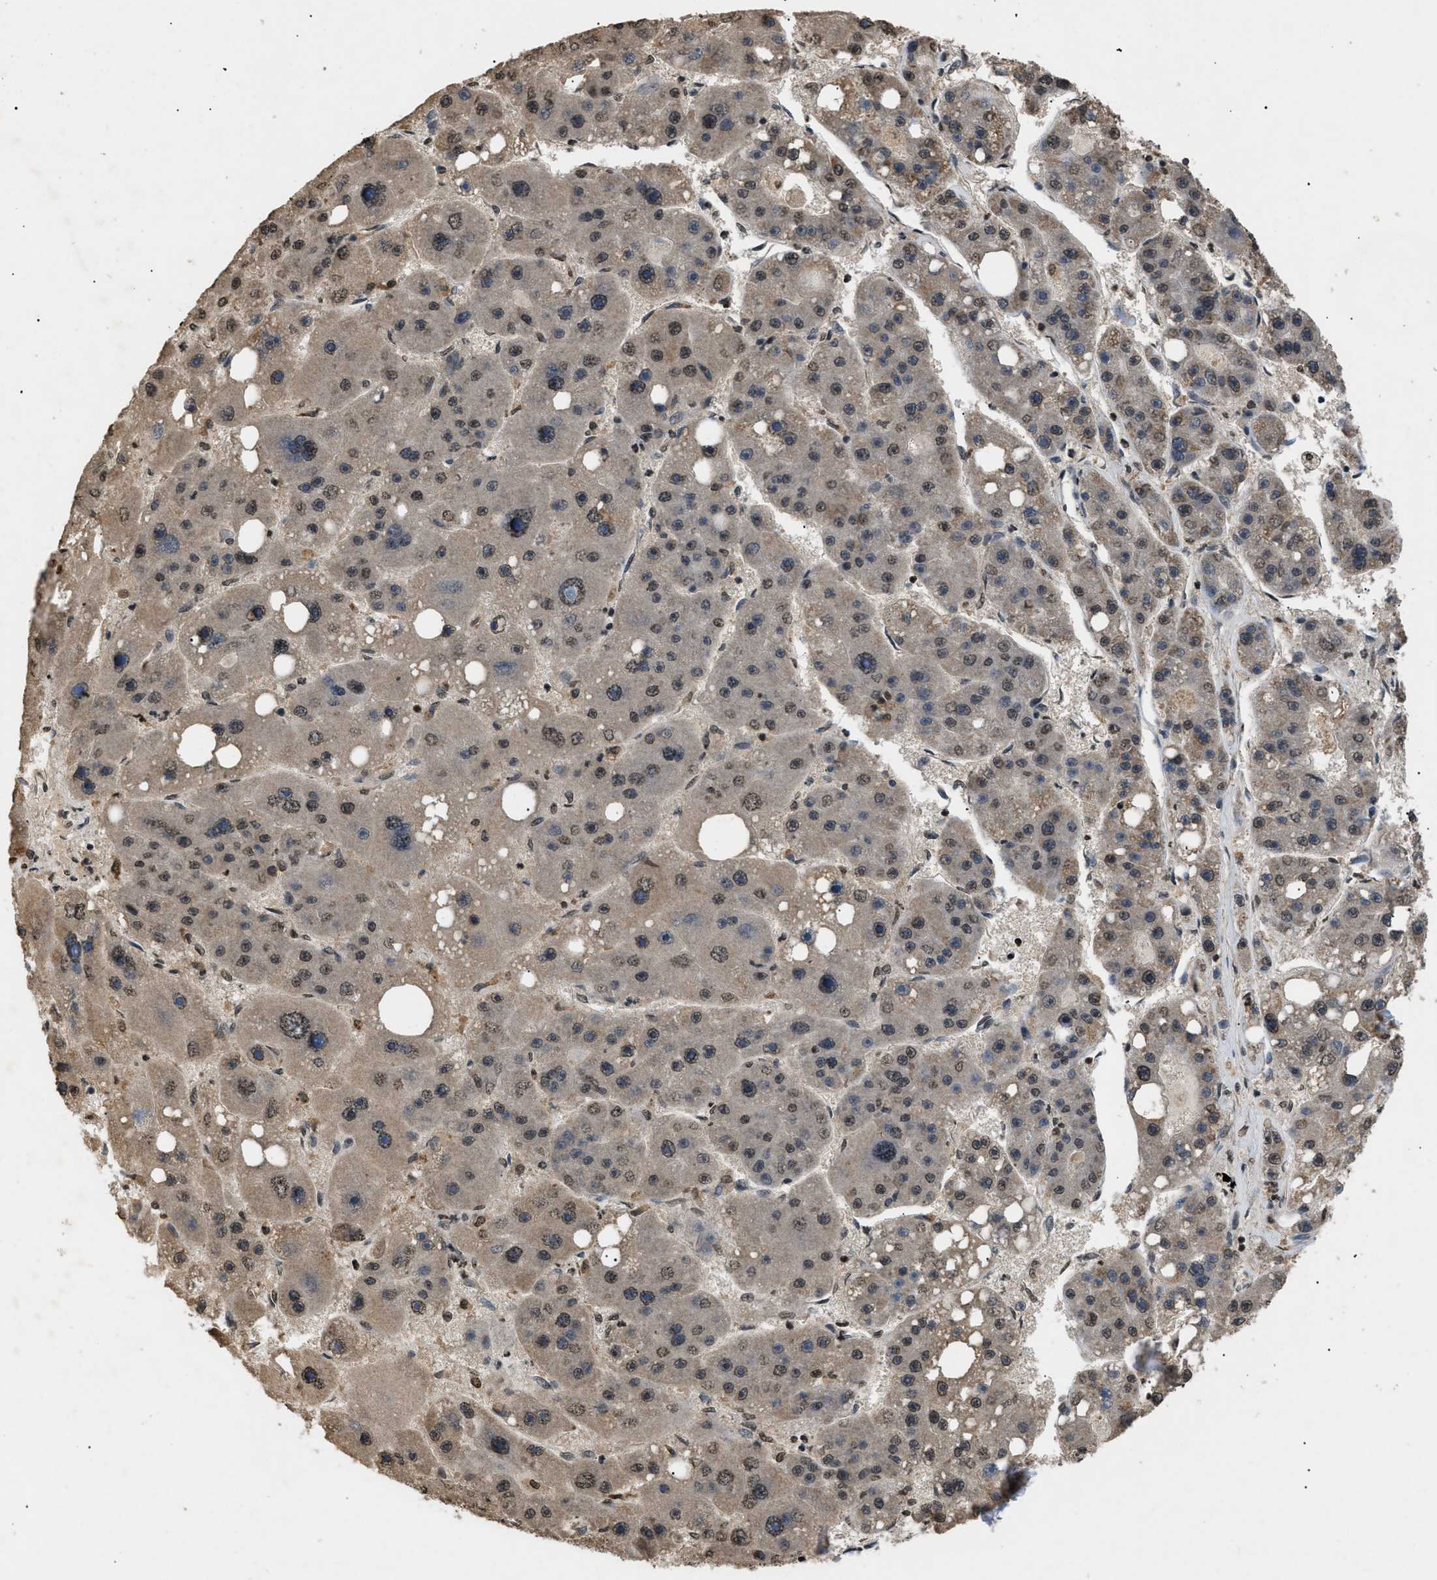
{"staining": {"intensity": "moderate", "quantity": ">75%", "location": "nuclear"}, "tissue": "liver cancer", "cell_type": "Tumor cells", "image_type": "cancer", "snomed": [{"axis": "morphology", "description": "Carcinoma, Hepatocellular, NOS"}, {"axis": "topography", "description": "Liver"}], "caption": "High-magnification brightfield microscopy of hepatocellular carcinoma (liver) stained with DAB (brown) and counterstained with hematoxylin (blue). tumor cells exhibit moderate nuclear expression is present in approximately>75% of cells.", "gene": "RBM5", "patient": {"sex": "female", "age": 61}}